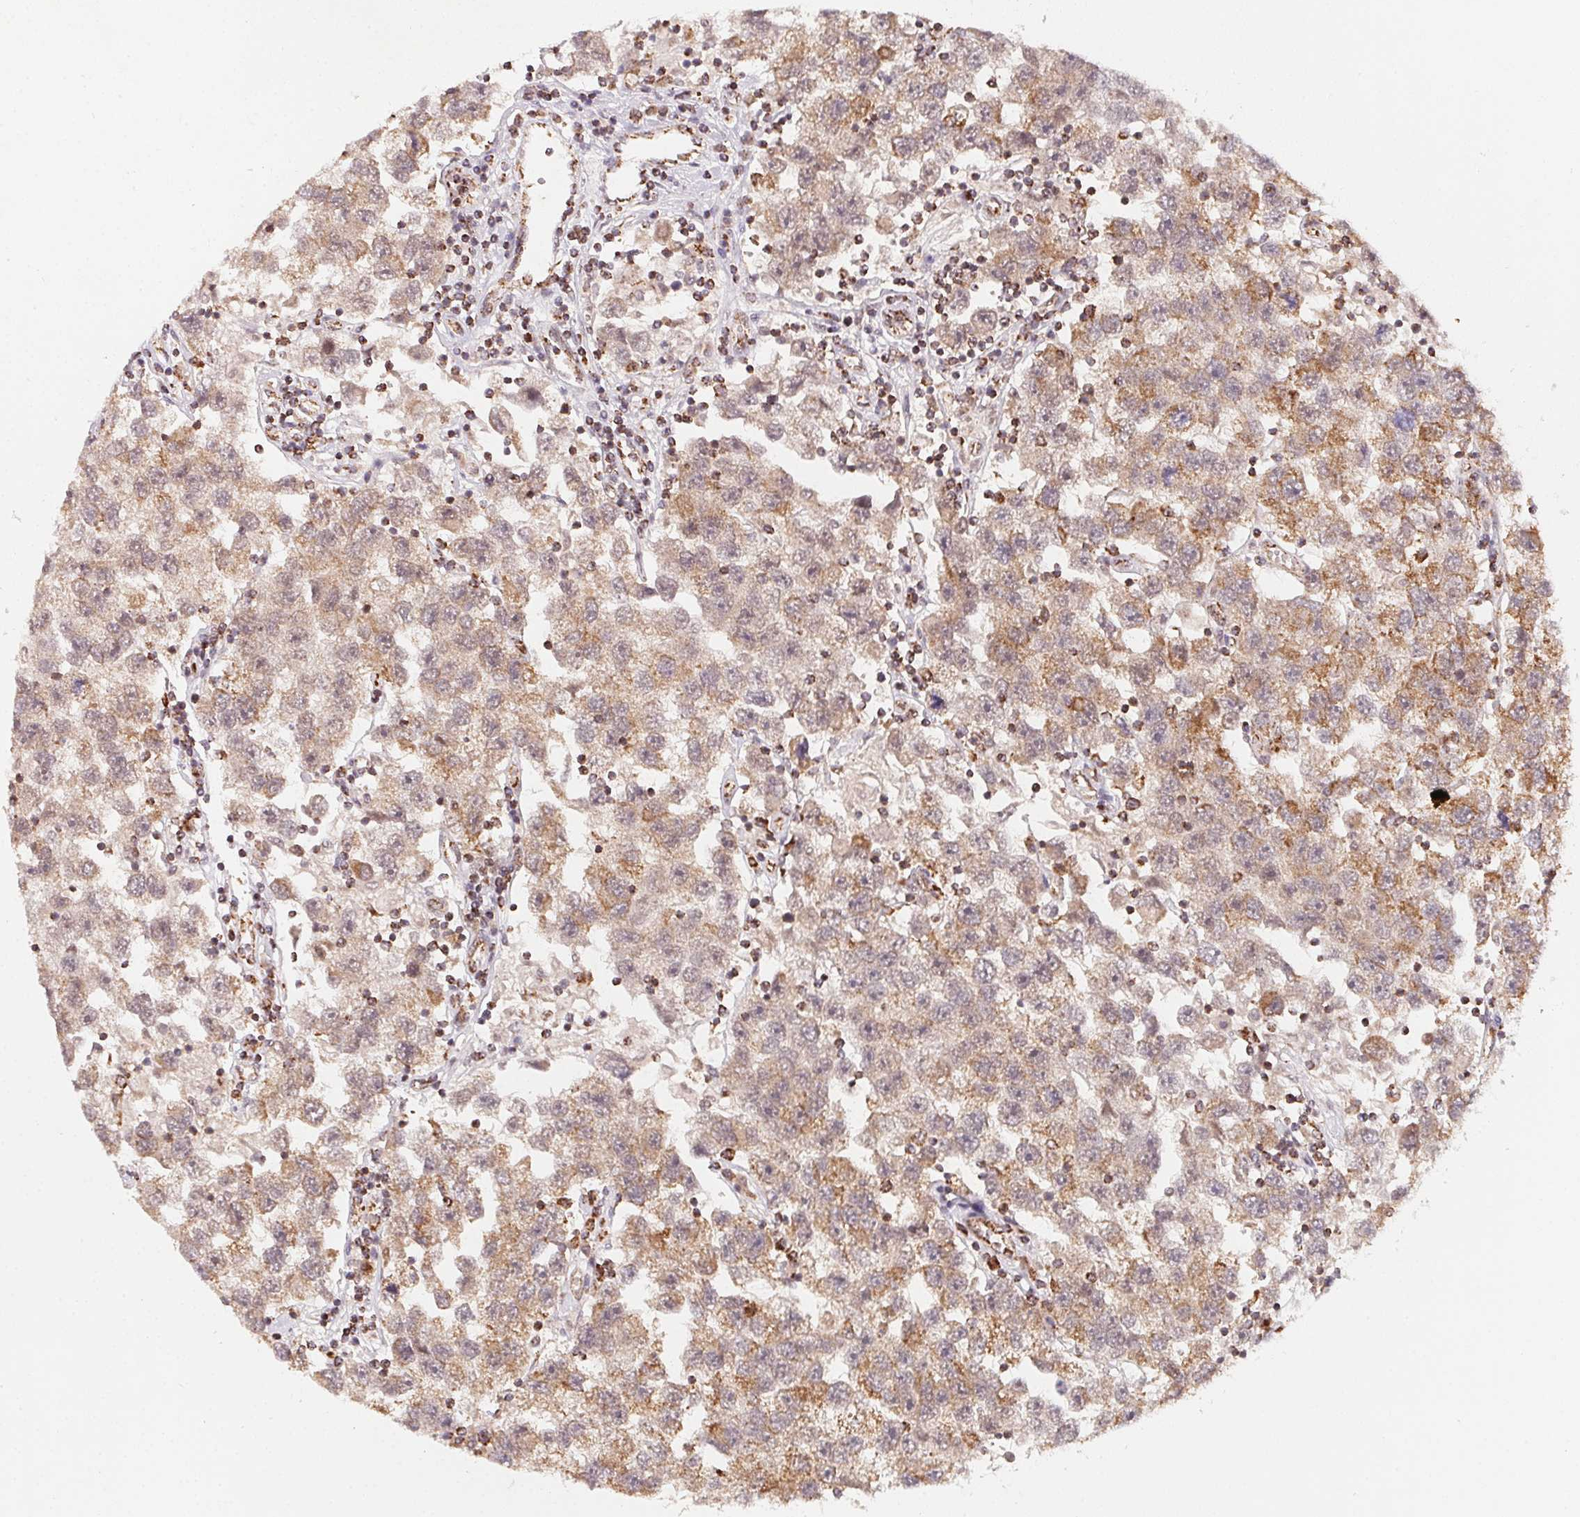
{"staining": {"intensity": "weak", "quantity": ">75%", "location": "cytoplasmic/membranous"}, "tissue": "testis cancer", "cell_type": "Tumor cells", "image_type": "cancer", "snomed": [{"axis": "morphology", "description": "Seminoma, NOS"}, {"axis": "topography", "description": "Testis"}], "caption": "Seminoma (testis) tissue exhibits weak cytoplasmic/membranous positivity in about >75% of tumor cells", "gene": "NDUFS6", "patient": {"sex": "male", "age": 26}}